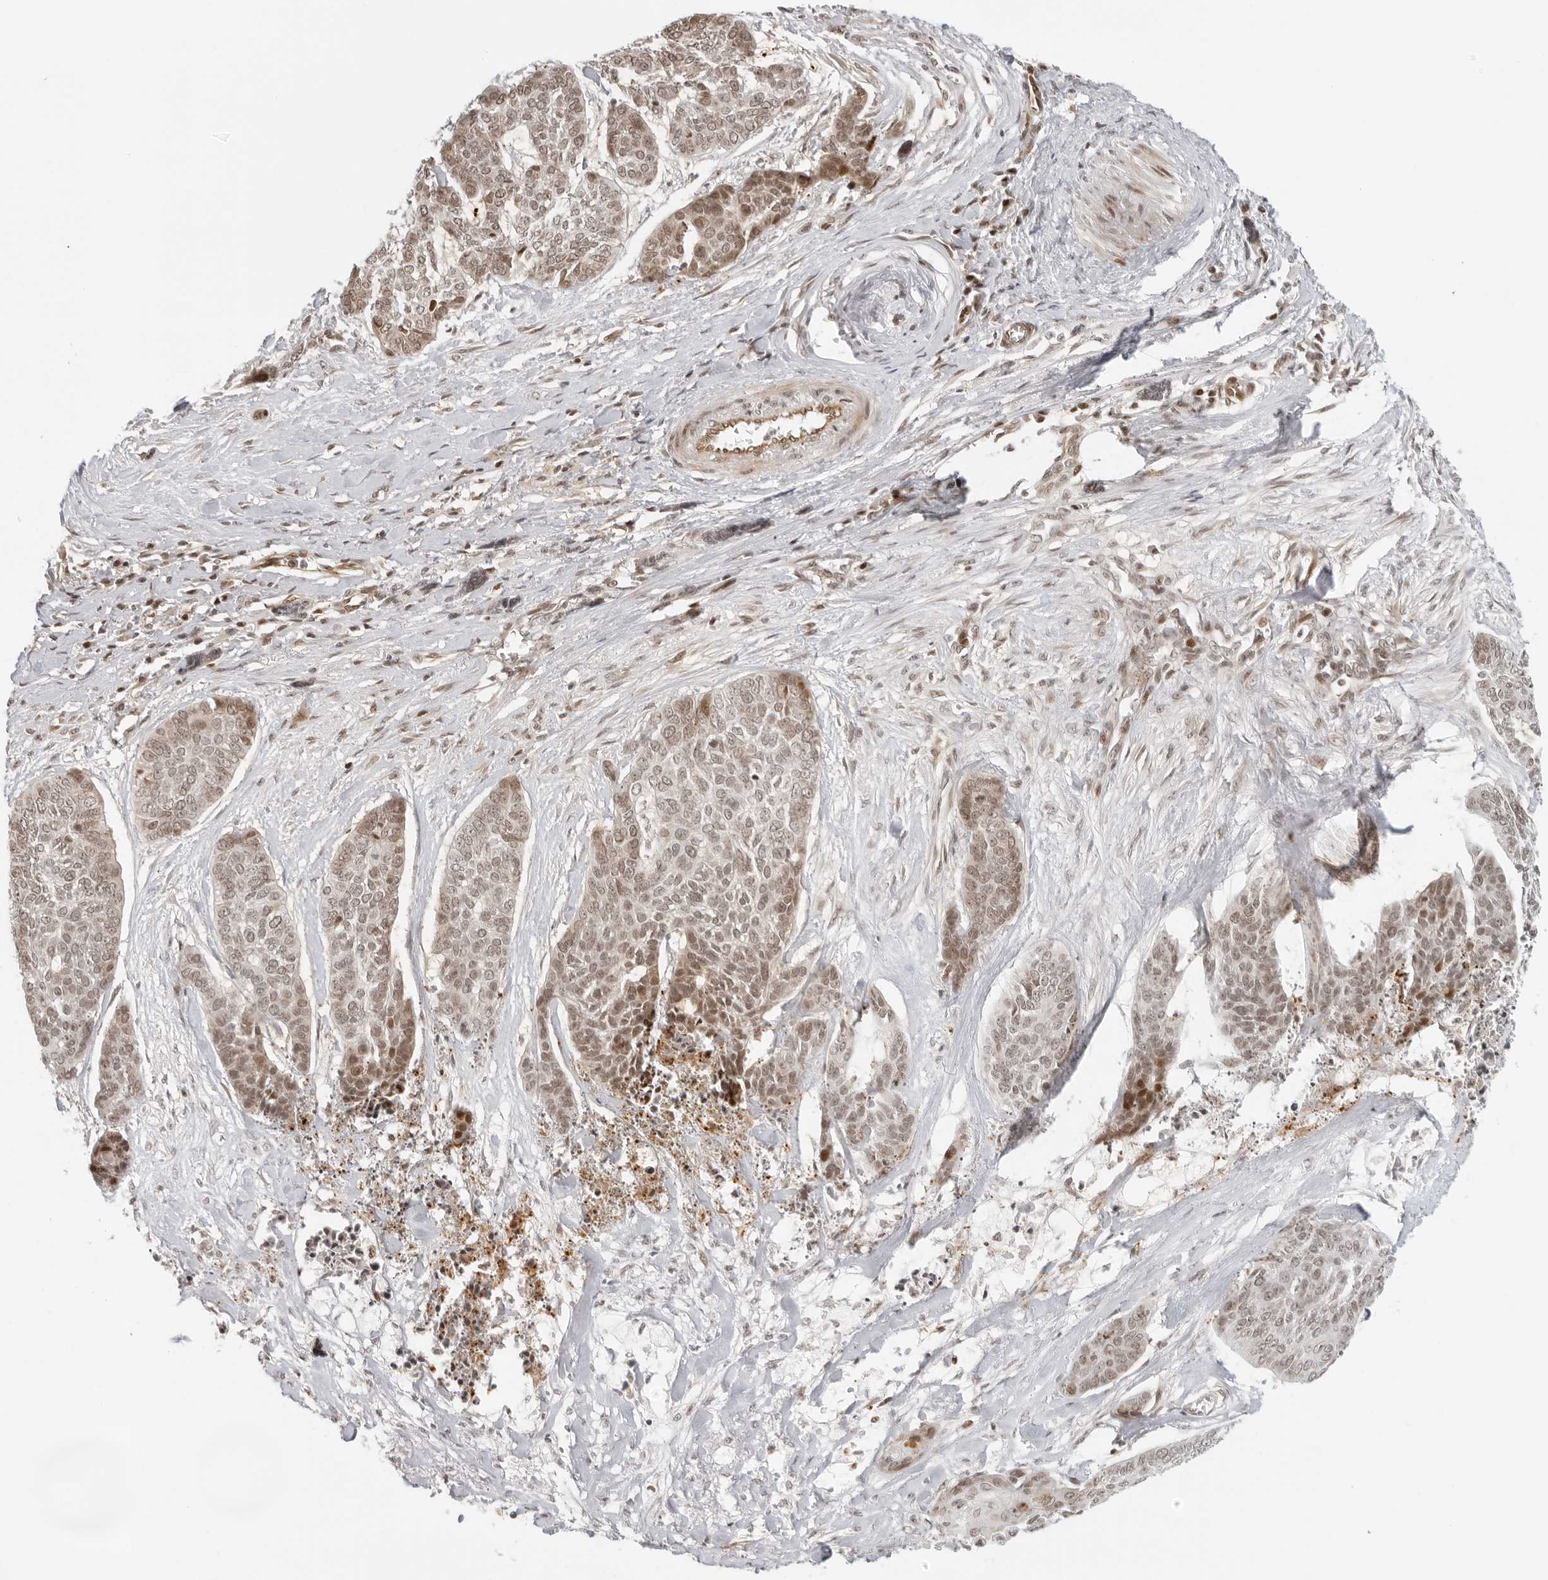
{"staining": {"intensity": "moderate", "quantity": ">75%", "location": "nuclear"}, "tissue": "skin cancer", "cell_type": "Tumor cells", "image_type": "cancer", "snomed": [{"axis": "morphology", "description": "Basal cell carcinoma"}, {"axis": "topography", "description": "Skin"}], "caption": "Immunohistochemistry of basal cell carcinoma (skin) exhibits medium levels of moderate nuclear positivity in approximately >75% of tumor cells.", "gene": "ZNF407", "patient": {"sex": "female", "age": 64}}